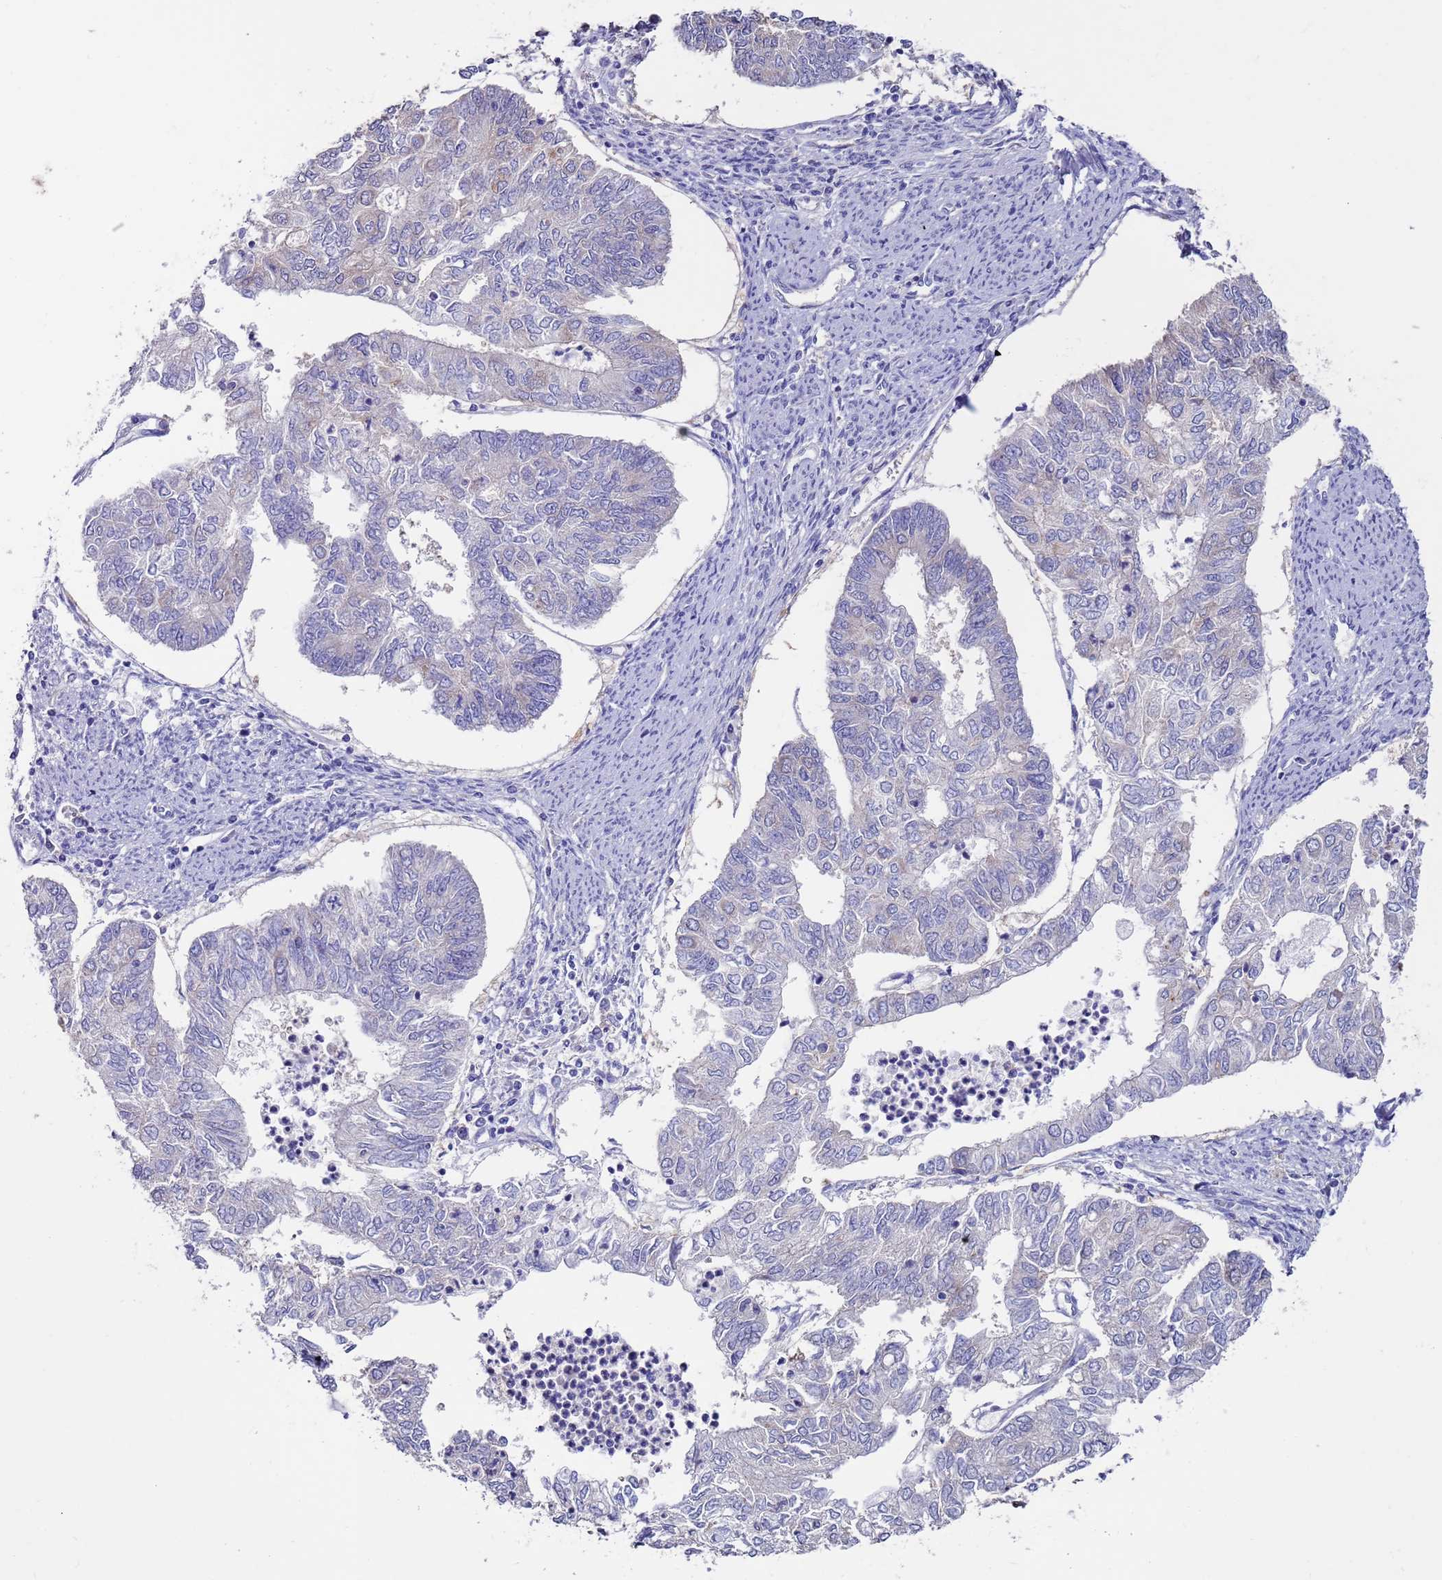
{"staining": {"intensity": "moderate", "quantity": "25%-75%", "location": "cytoplasmic/membranous"}, "tissue": "endometrial cancer", "cell_type": "Tumor cells", "image_type": "cancer", "snomed": [{"axis": "morphology", "description": "Adenocarcinoma, NOS"}, {"axis": "topography", "description": "Endometrium"}], "caption": "Immunohistochemistry histopathology image of human endometrial adenocarcinoma stained for a protein (brown), which shows medium levels of moderate cytoplasmic/membranous positivity in about 25%-75% of tumor cells.", "gene": "KRTCAP3", "patient": {"sex": "female", "age": 68}}